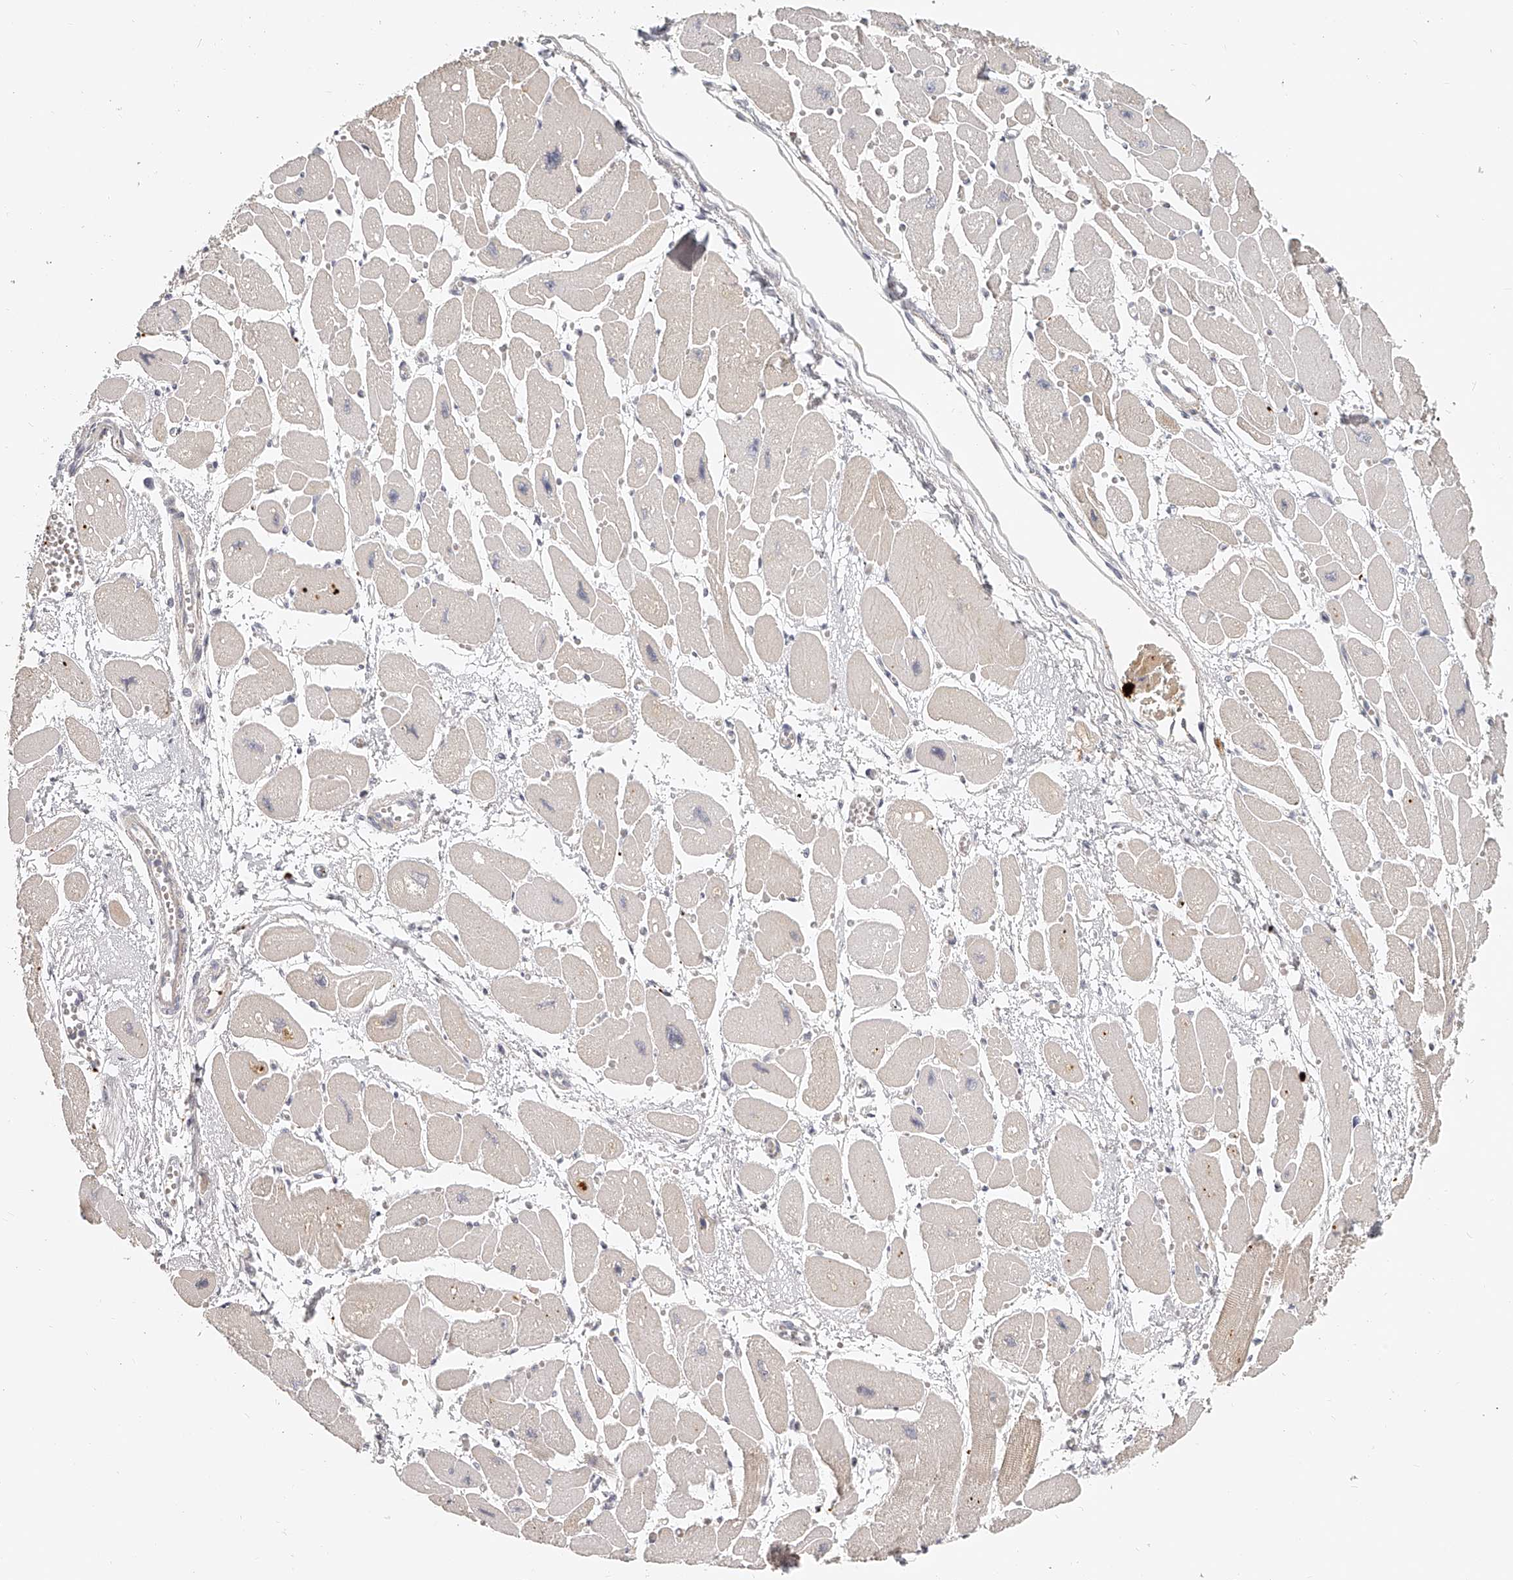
{"staining": {"intensity": "weak", "quantity": "25%-75%", "location": "cytoplasmic/membranous"}, "tissue": "heart muscle", "cell_type": "Cardiomyocytes", "image_type": "normal", "snomed": [{"axis": "morphology", "description": "Normal tissue, NOS"}, {"axis": "topography", "description": "Heart"}], "caption": "A high-resolution micrograph shows IHC staining of benign heart muscle, which reveals weak cytoplasmic/membranous staining in approximately 25%-75% of cardiomyocytes.", "gene": "ITGB3", "patient": {"sex": "female", "age": 54}}